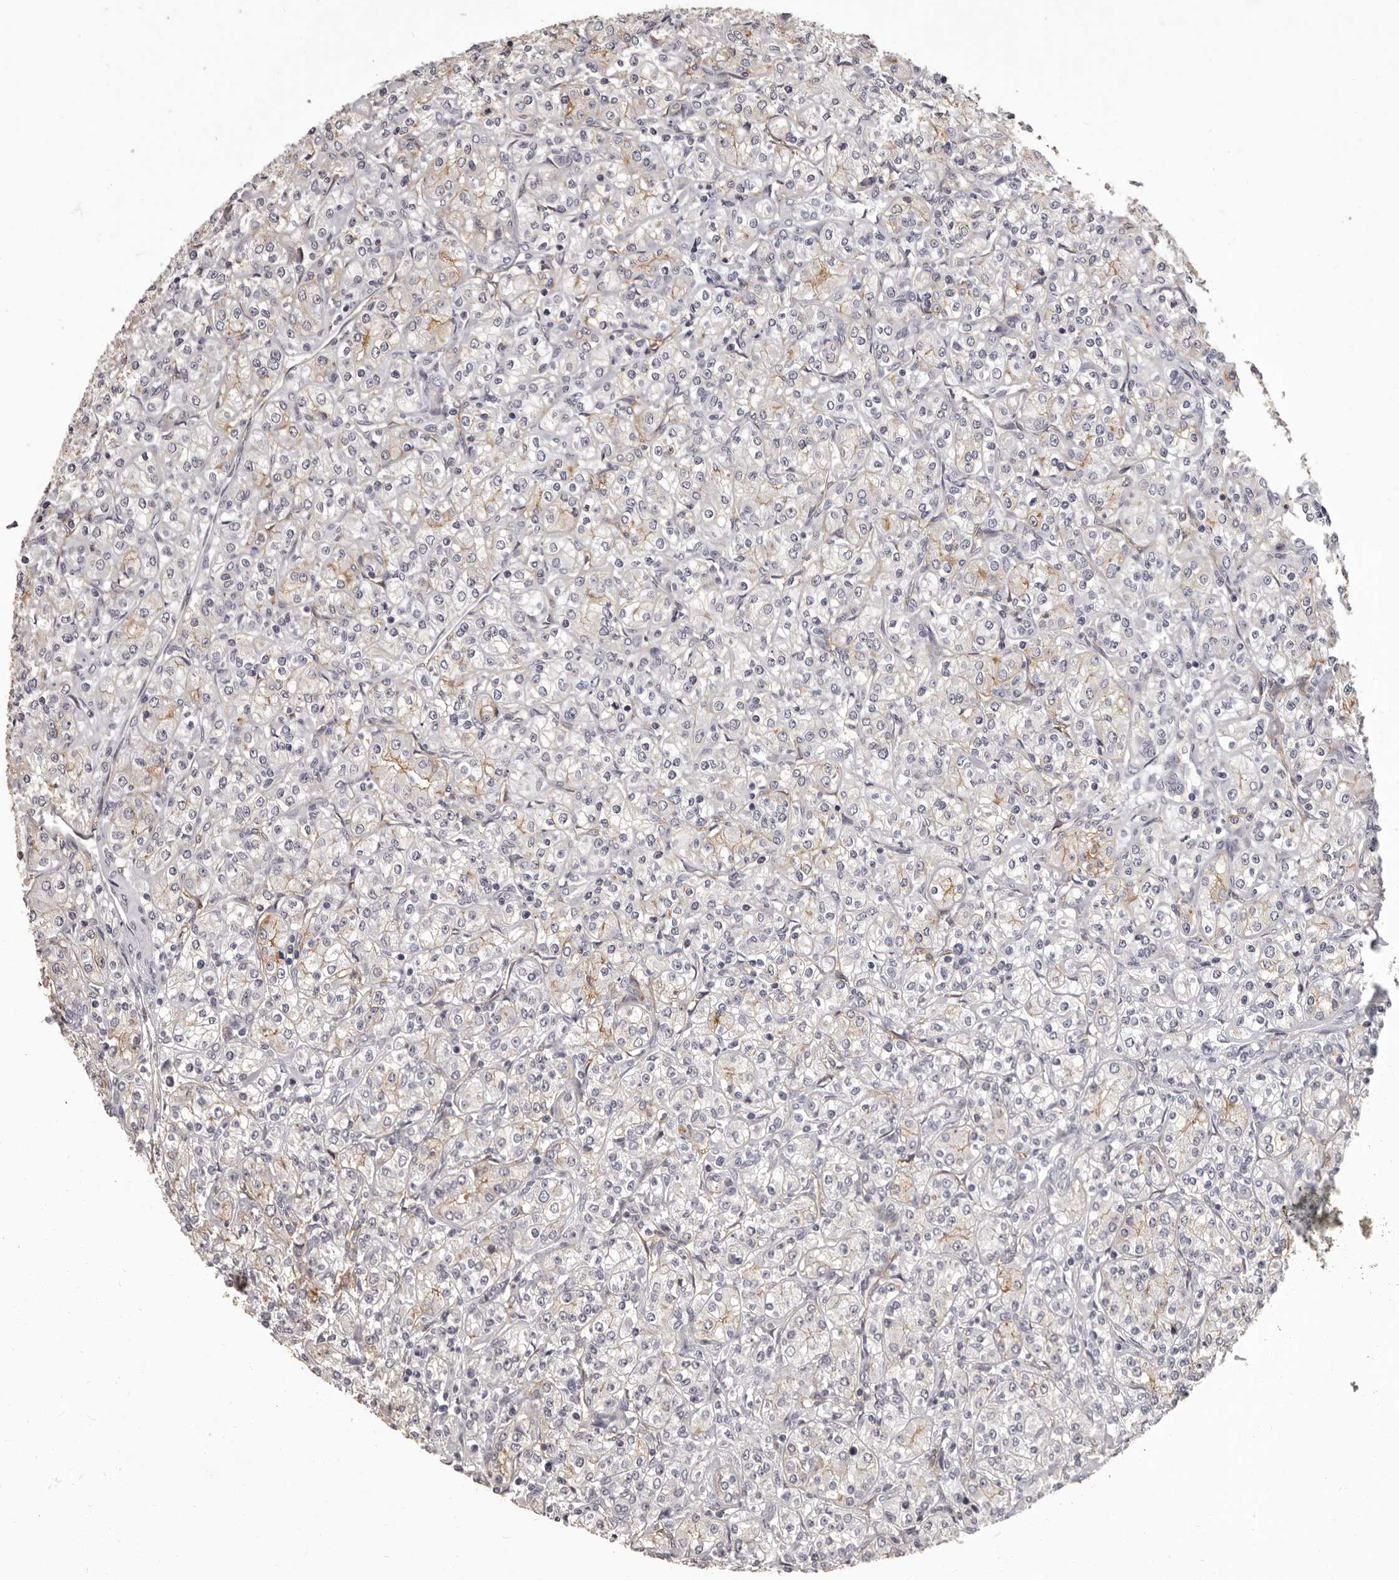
{"staining": {"intensity": "weak", "quantity": "<25%", "location": "cytoplasmic/membranous"}, "tissue": "renal cancer", "cell_type": "Tumor cells", "image_type": "cancer", "snomed": [{"axis": "morphology", "description": "Adenocarcinoma, NOS"}, {"axis": "topography", "description": "Kidney"}], "caption": "High magnification brightfield microscopy of renal cancer stained with DAB (brown) and counterstained with hematoxylin (blue): tumor cells show no significant staining. The staining was performed using DAB (3,3'-diaminobenzidine) to visualize the protein expression in brown, while the nuclei were stained in blue with hematoxylin (Magnification: 20x).", "gene": "GPR78", "patient": {"sex": "male", "age": 77}}